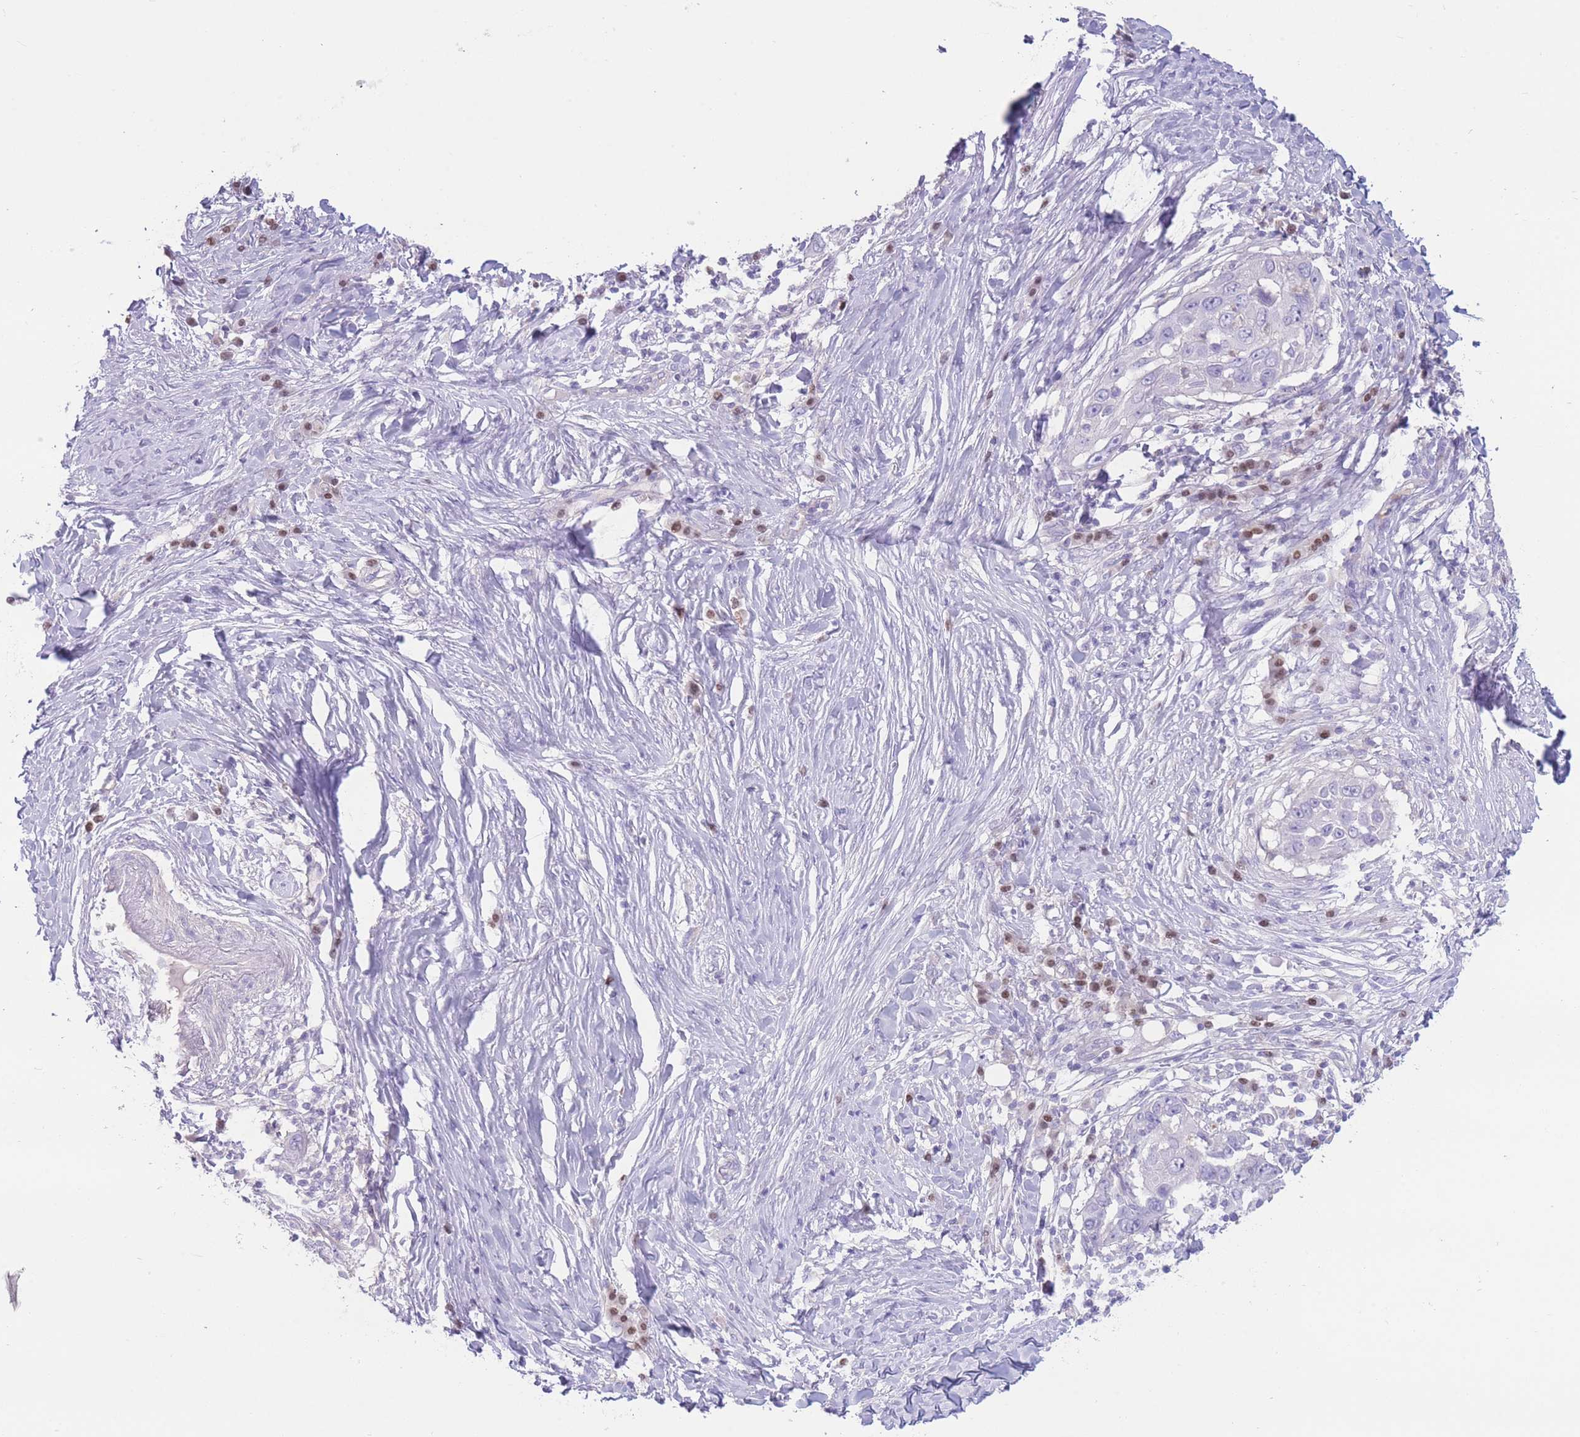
{"staining": {"intensity": "negative", "quantity": "none", "location": "none"}, "tissue": "skin cancer", "cell_type": "Tumor cells", "image_type": "cancer", "snomed": [{"axis": "morphology", "description": "Squamous cell carcinoma, NOS"}, {"axis": "topography", "description": "Skin"}], "caption": "Skin cancer stained for a protein using immunohistochemistry demonstrates no staining tumor cells.", "gene": "BHLHA15", "patient": {"sex": "female", "age": 44}}